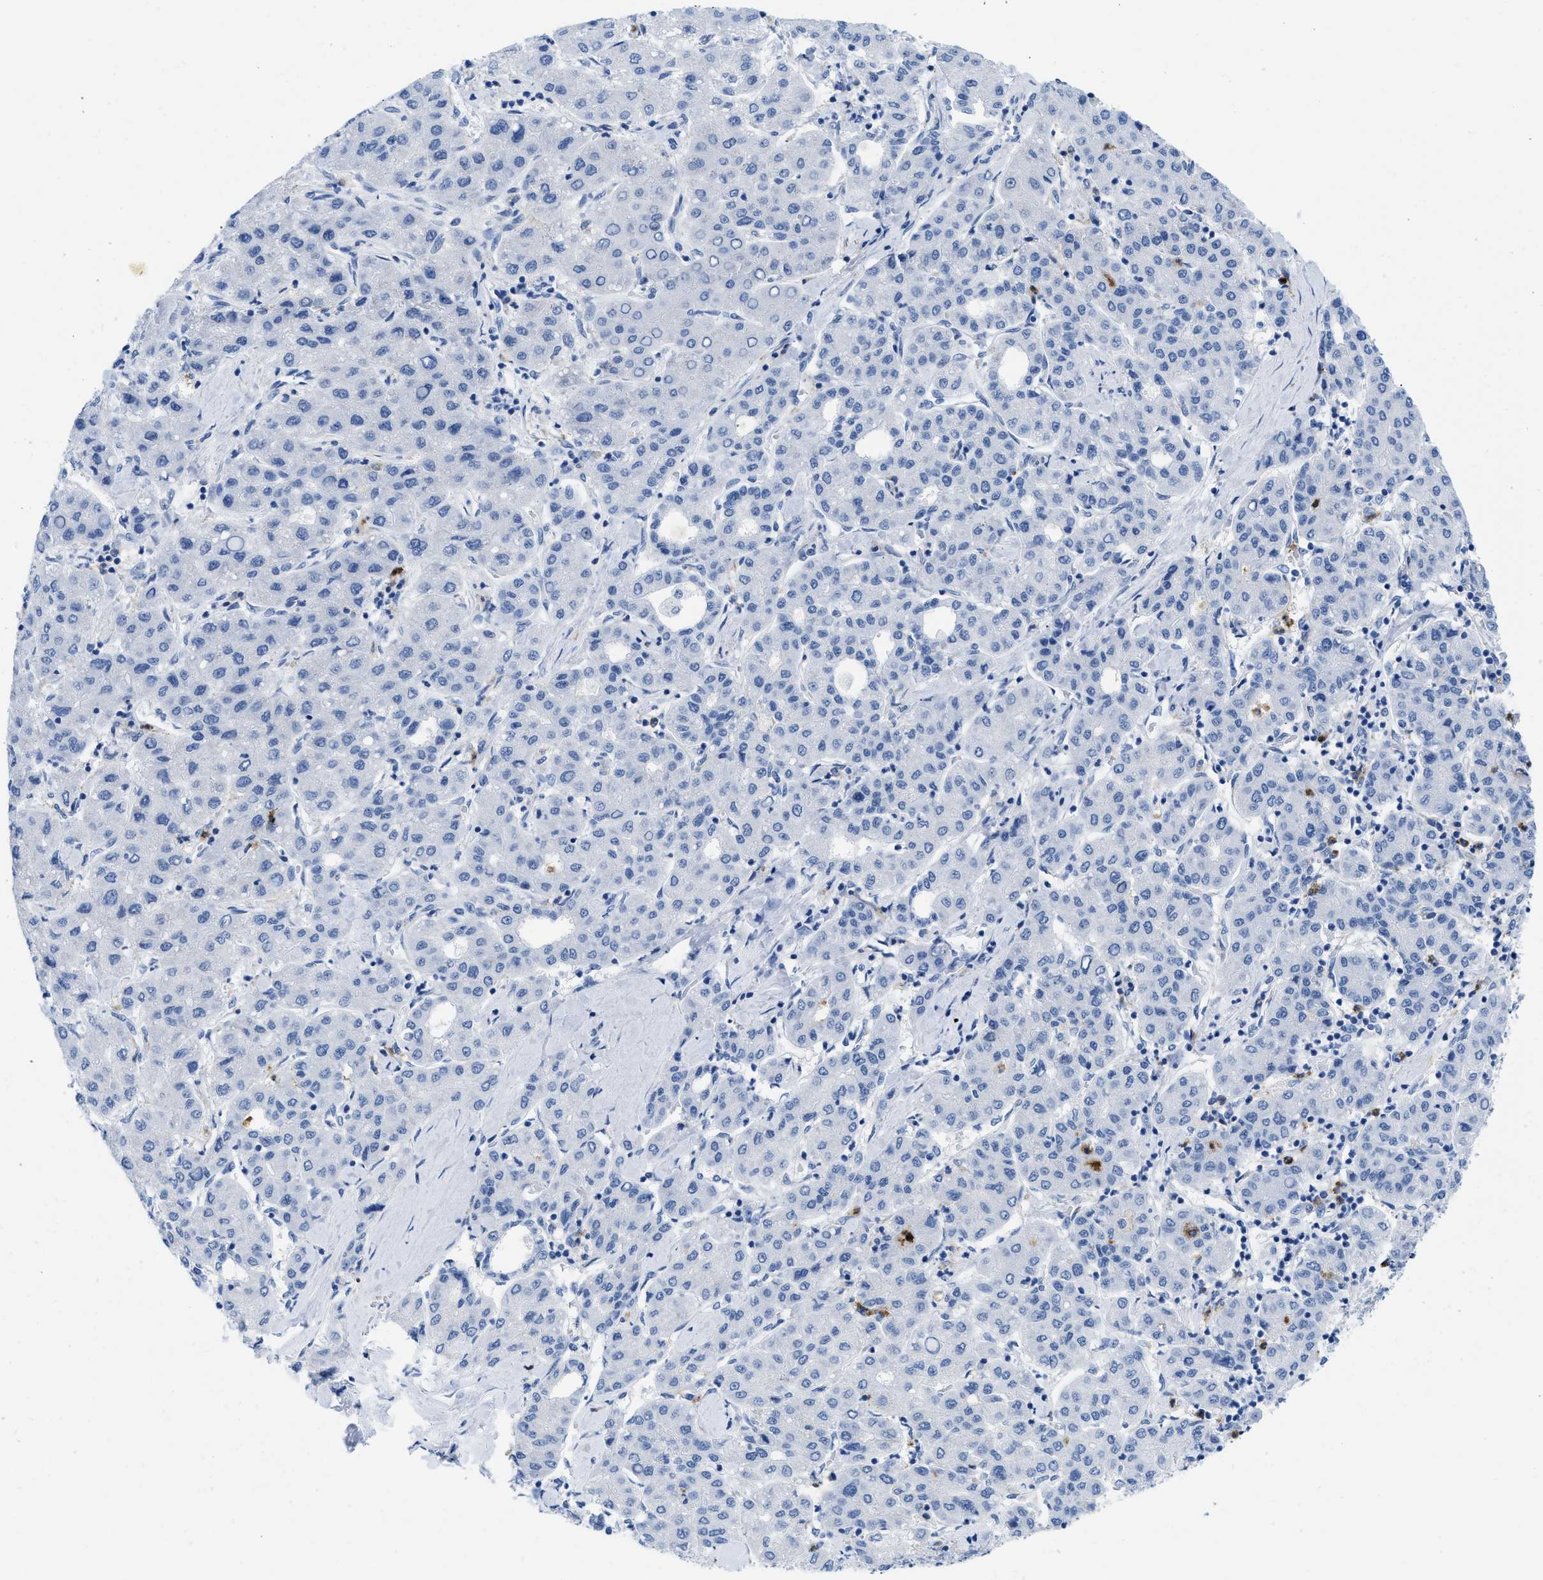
{"staining": {"intensity": "negative", "quantity": "none", "location": "none"}, "tissue": "liver cancer", "cell_type": "Tumor cells", "image_type": "cancer", "snomed": [{"axis": "morphology", "description": "Carcinoma, Hepatocellular, NOS"}, {"axis": "topography", "description": "Liver"}], "caption": "Immunohistochemistry image of liver cancer stained for a protein (brown), which shows no expression in tumor cells. The staining is performed using DAB (3,3'-diaminobenzidine) brown chromogen with nuclei counter-stained in using hematoxylin.", "gene": "CR1", "patient": {"sex": "male", "age": 65}}